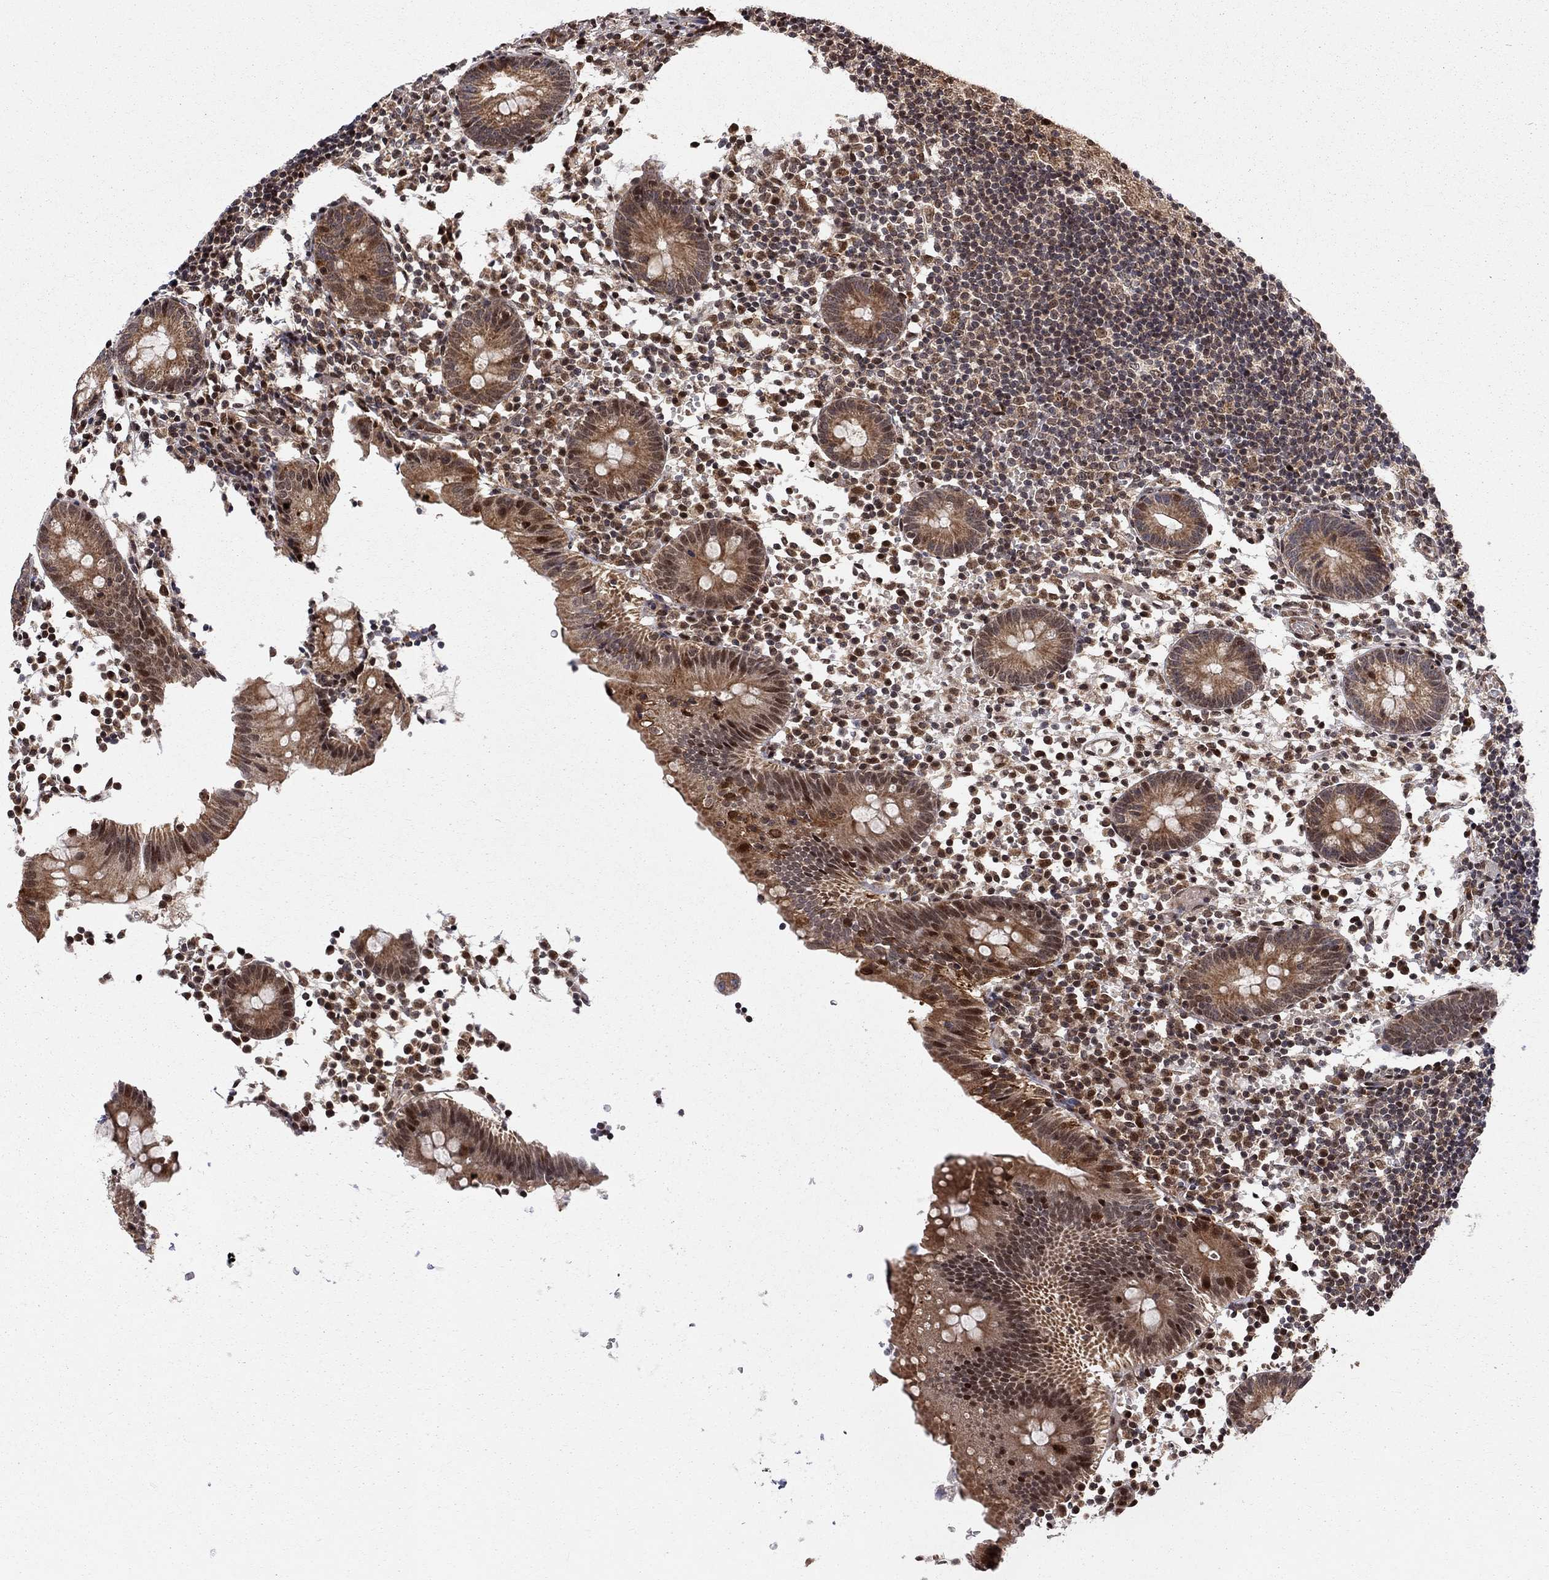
{"staining": {"intensity": "strong", "quantity": ">75%", "location": "cytoplasmic/membranous"}, "tissue": "appendix", "cell_type": "Glandular cells", "image_type": "normal", "snomed": [{"axis": "morphology", "description": "Normal tissue, NOS"}, {"axis": "topography", "description": "Appendix"}], "caption": "IHC image of benign appendix: human appendix stained using IHC demonstrates high levels of strong protein expression localized specifically in the cytoplasmic/membranous of glandular cells, appearing as a cytoplasmic/membranous brown color.", "gene": "ELOB", "patient": {"sex": "female", "age": 40}}